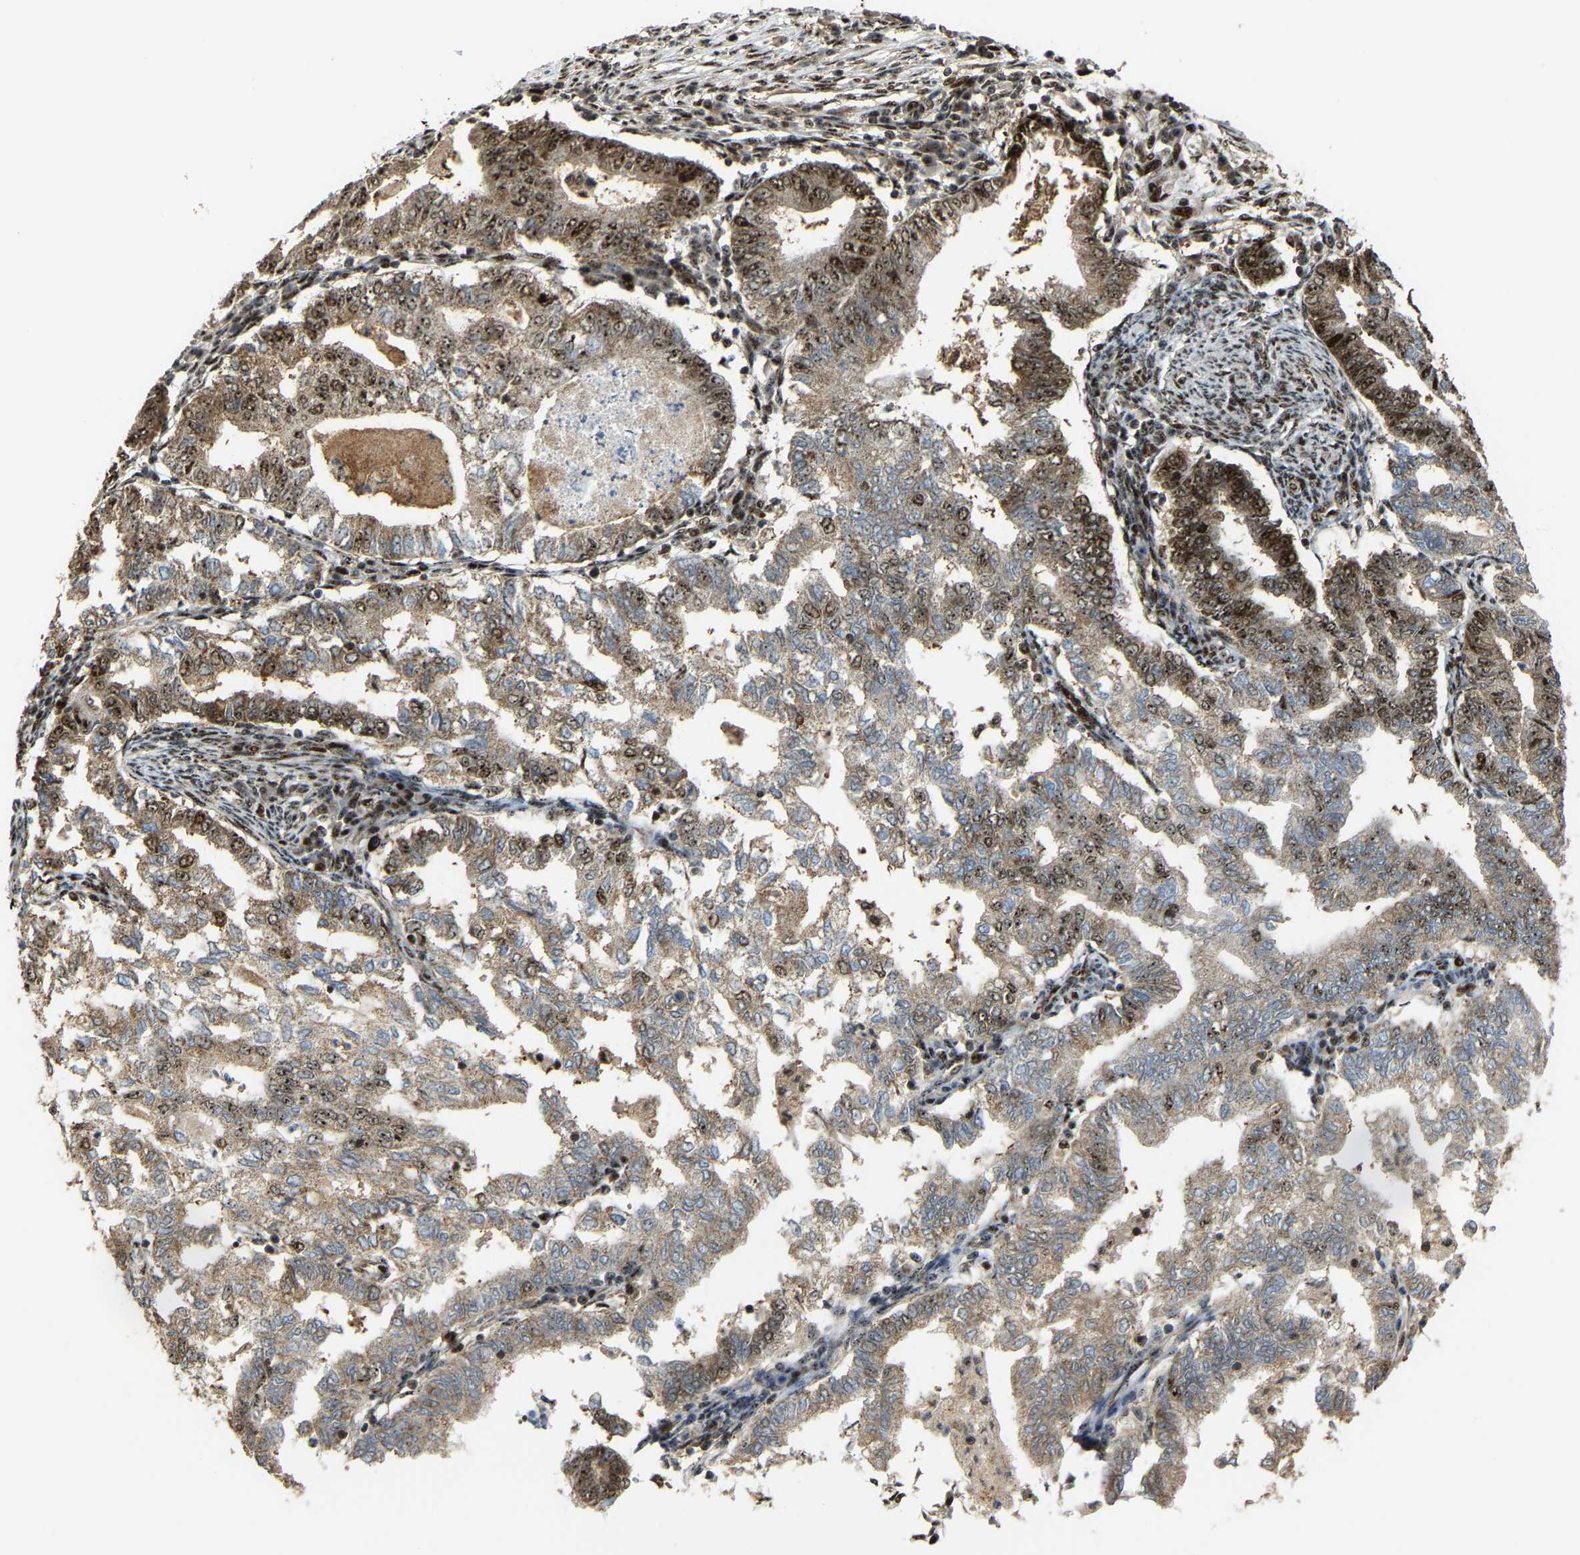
{"staining": {"intensity": "strong", "quantity": "25%-75%", "location": "cytoplasmic/membranous,nuclear"}, "tissue": "endometrial cancer", "cell_type": "Tumor cells", "image_type": "cancer", "snomed": [{"axis": "morphology", "description": "Polyp, NOS"}, {"axis": "morphology", "description": "Adenocarcinoma, NOS"}, {"axis": "morphology", "description": "Adenoma, NOS"}, {"axis": "topography", "description": "Endometrium"}], "caption": "Endometrial adenocarcinoma tissue demonstrates strong cytoplasmic/membranous and nuclear expression in about 25%-75% of tumor cells", "gene": "ZNF687", "patient": {"sex": "female", "age": 79}}